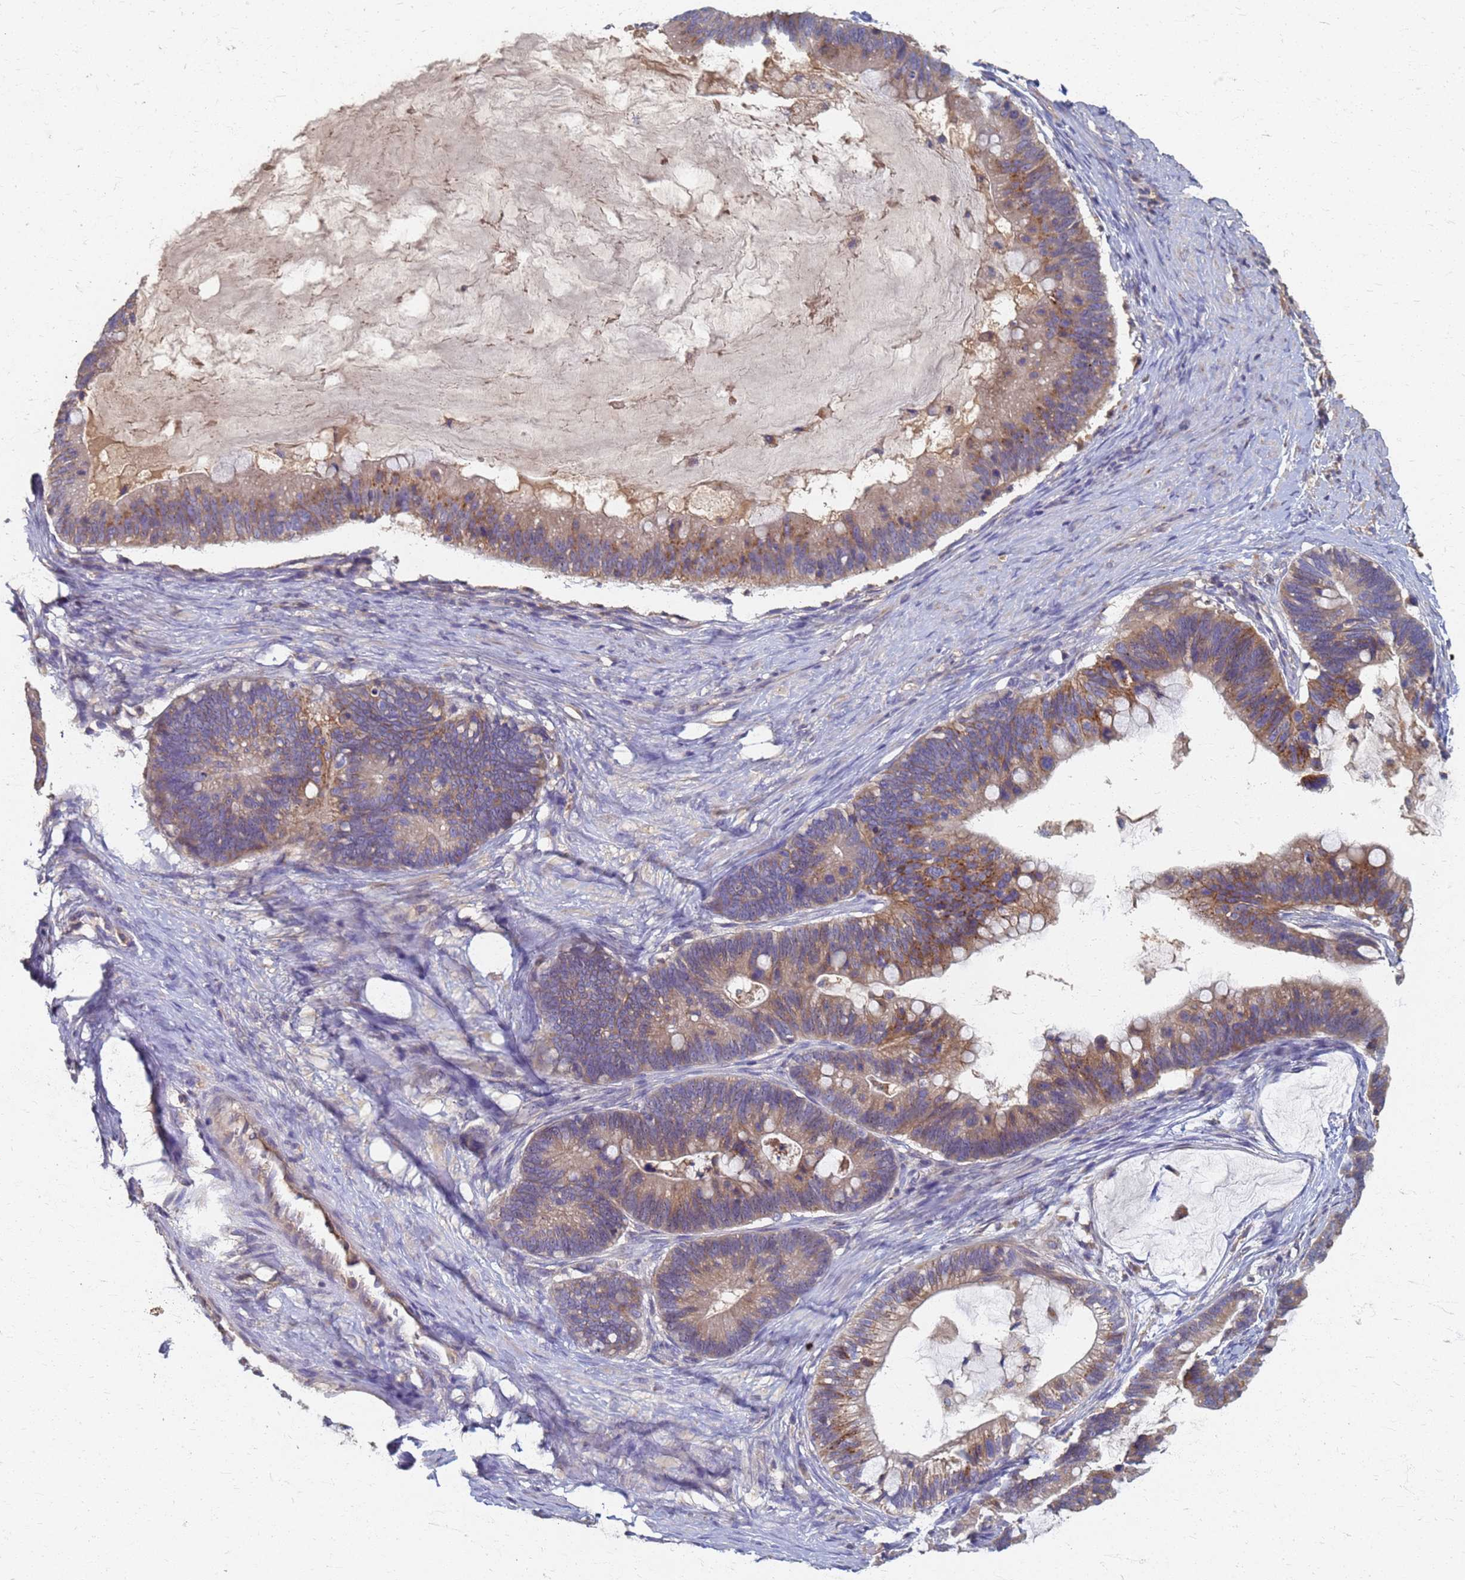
{"staining": {"intensity": "moderate", "quantity": ">75%", "location": "cytoplasmic/membranous"}, "tissue": "ovarian cancer", "cell_type": "Tumor cells", "image_type": "cancer", "snomed": [{"axis": "morphology", "description": "Cystadenocarcinoma, mucinous, NOS"}, {"axis": "topography", "description": "Ovary"}], "caption": "Mucinous cystadenocarcinoma (ovarian) stained with DAB IHC reveals medium levels of moderate cytoplasmic/membranous staining in about >75% of tumor cells.", "gene": "KRCC1", "patient": {"sex": "female", "age": 61}}